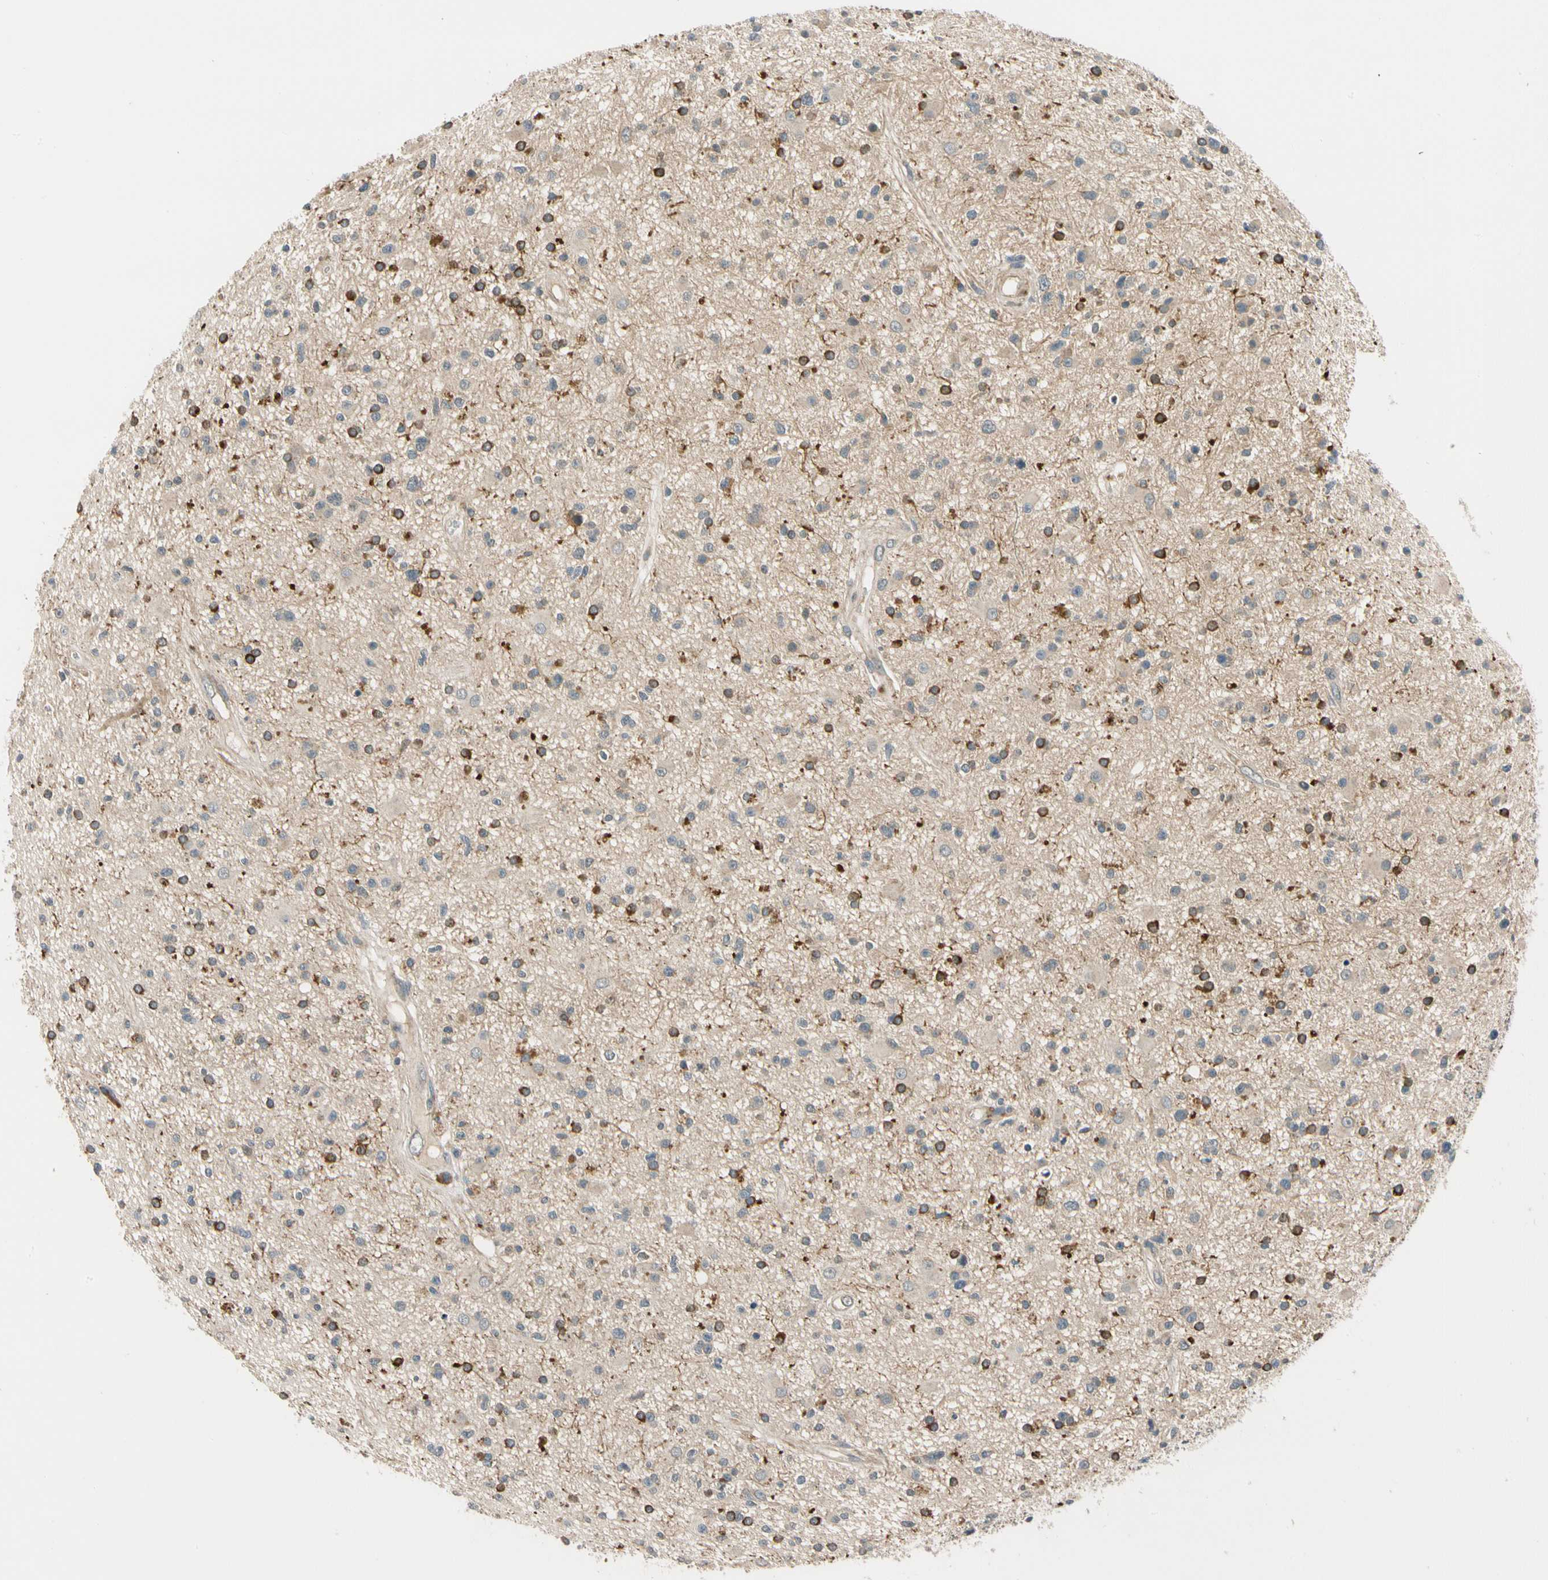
{"staining": {"intensity": "strong", "quantity": "<25%", "location": "cytoplasmic/membranous"}, "tissue": "glioma", "cell_type": "Tumor cells", "image_type": "cancer", "snomed": [{"axis": "morphology", "description": "Glioma, malignant, High grade"}, {"axis": "topography", "description": "Brain"}], "caption": "A micrograph showing strong cytoplasmic/membranous positivity in approximately <25% of tumor cells in high-grade glioma (malignant), as visualized by brown immunohistochemical staining.", "gene": "MST1R", "patient": {"sex": "male", "age": 33}}